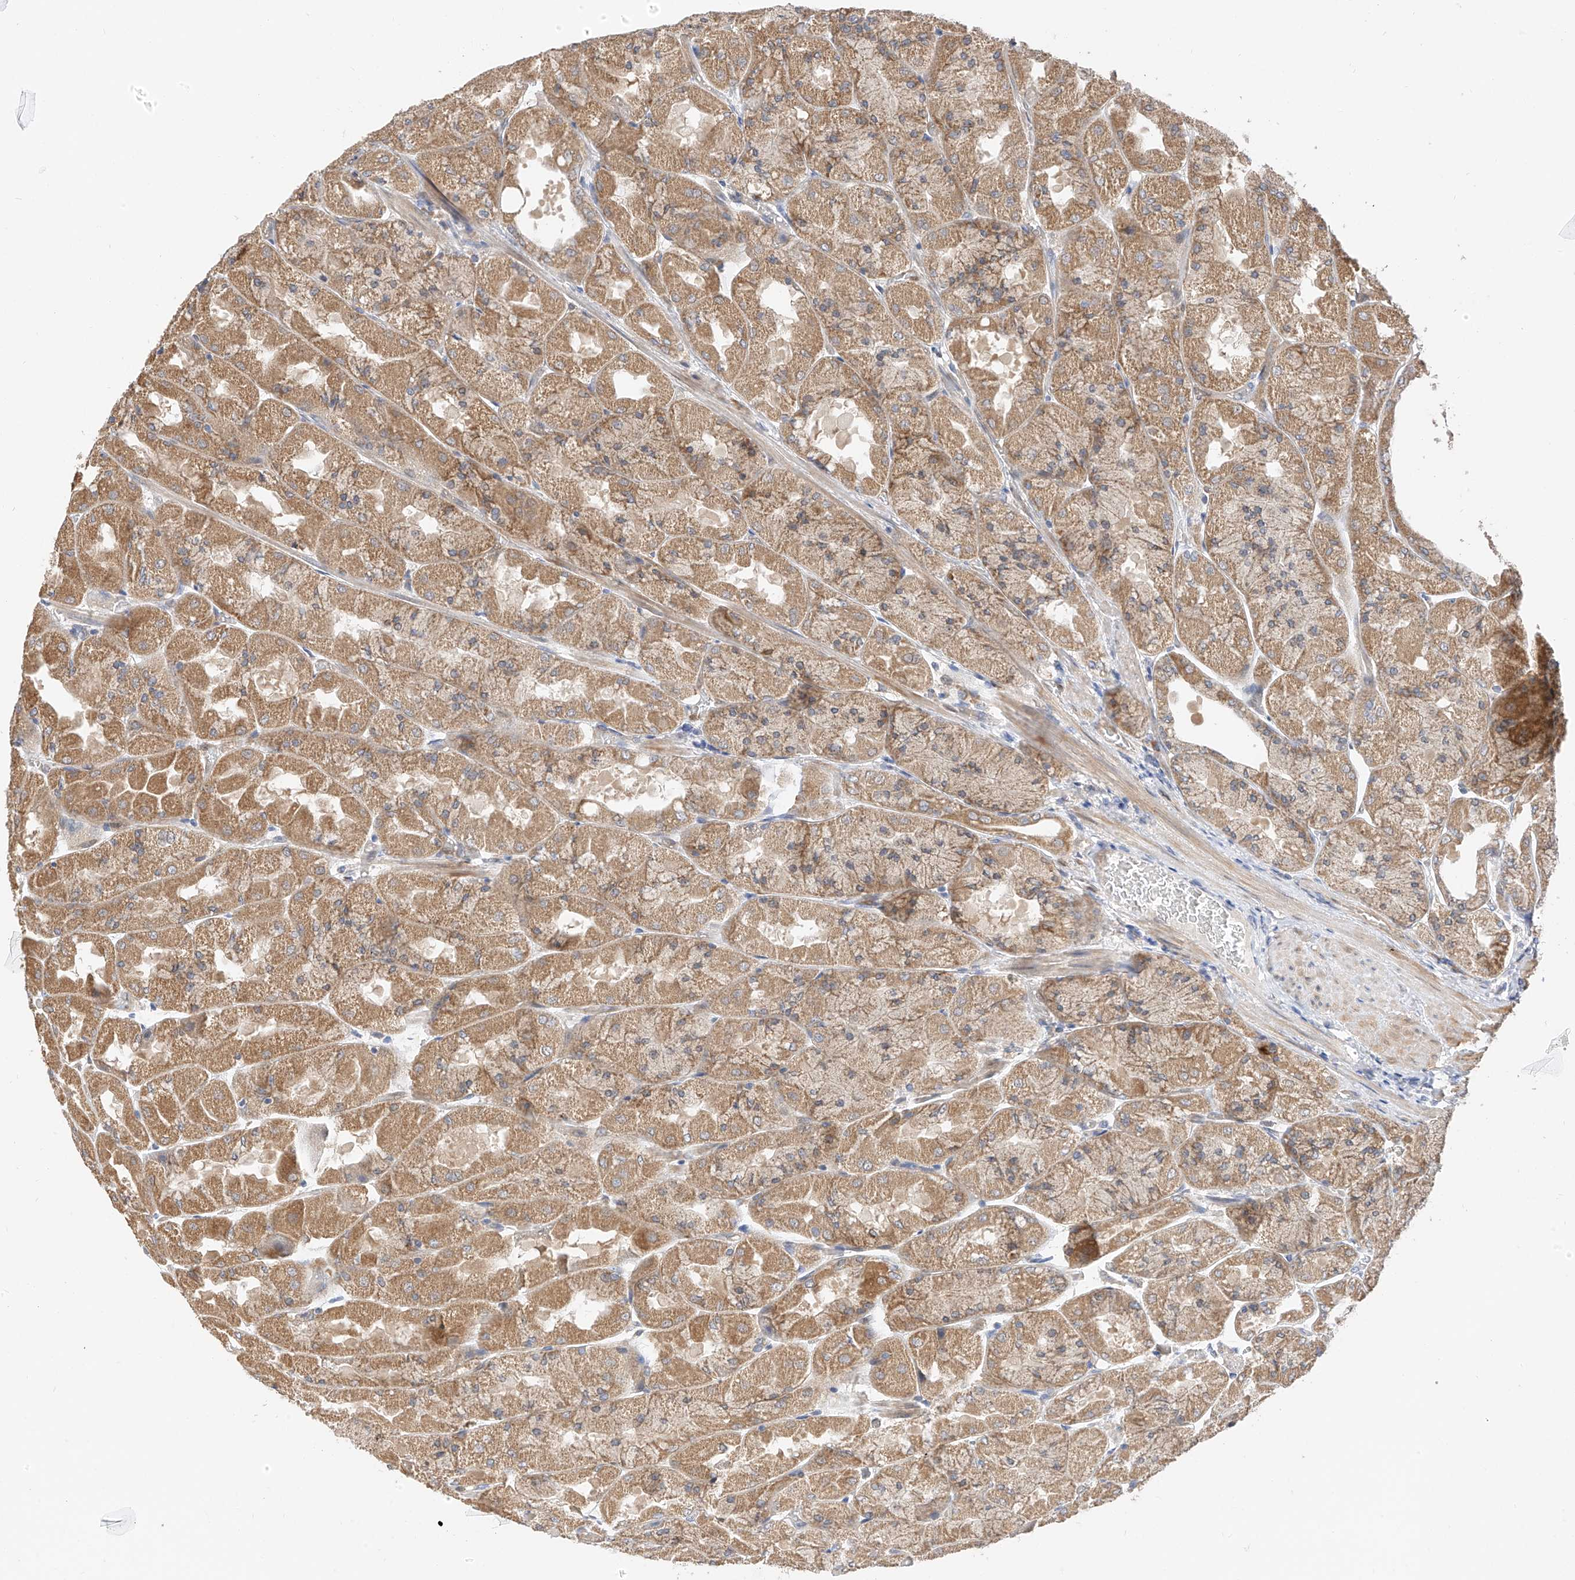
{"staining": {"intensity": "moderate", "quantity": "25%-75%", "location": "cytoplasmic/membranous"}, "tissue": "stomach", "cell_type": "Glandular cells", "image_type": "normal", "snomed": [{"axis": "morphology", "description": "Normal tissue, NOS"}, {"axis": "topography", "description": "Stomach"}], "caption": "This image reveals unremarkable stomach stained with immunohistochemistry to label a protein in brown. The cytoplasmic/membranous of glandular cells show moderate positivity for the protein. Nuclei are counter-stained blue.", "gene": "PPA2", "patient": {"sex": "female", "age": 61}}